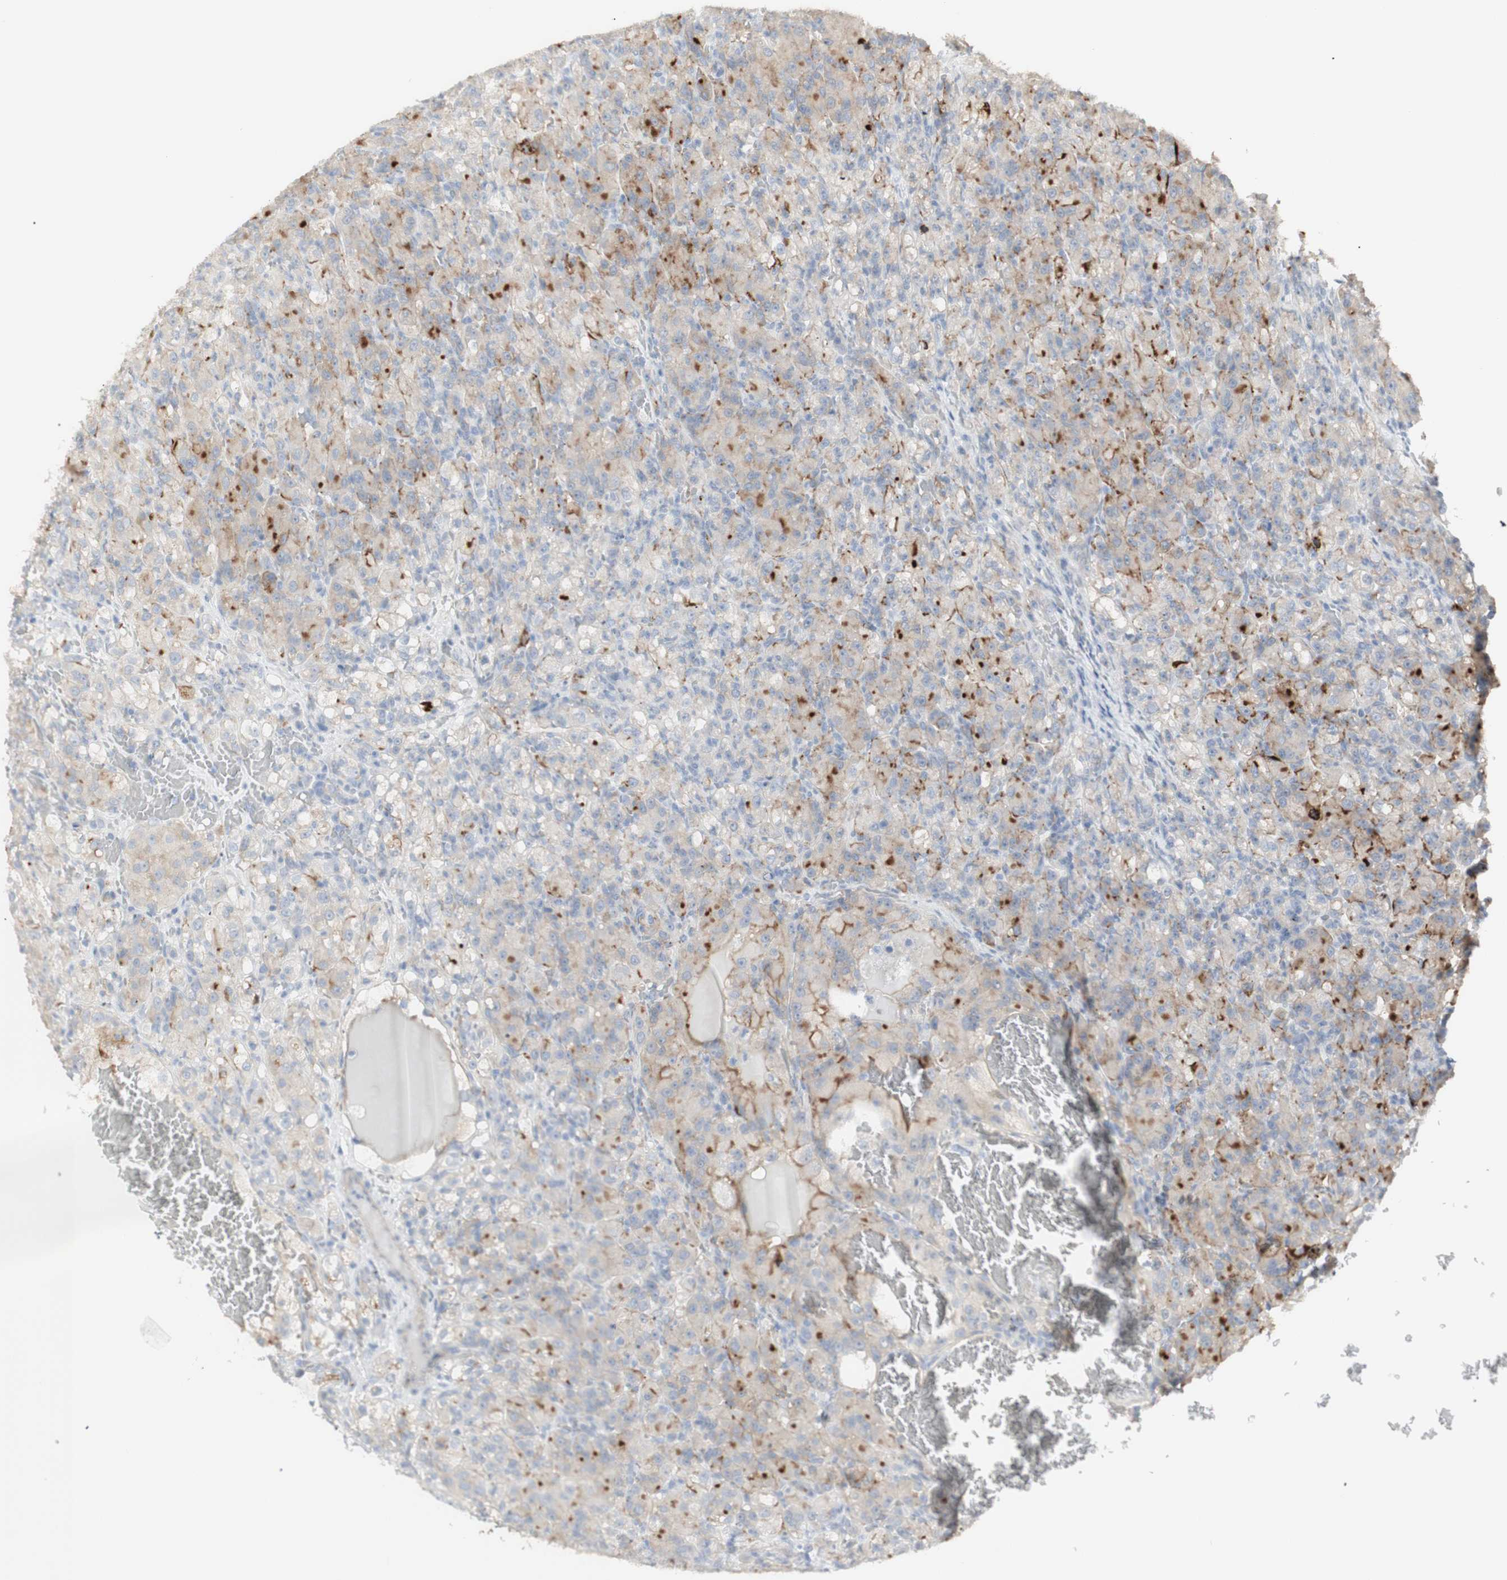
{"staining": {"intensity": "moderate", "quantity": "25%-75%", "location": "cytoplasmic/membranous"}, "tissue": "renal cancer", "cell_type": "Tumor cells", "image_type": "cancer", "snomed": [{"axis": "morphology", "description": "Adenocarcinoma, NOS"}, {"axis": "topography", "description": "Kidney"}], "caption": "IHC (DAB) staining of renal cancer exhibits moderate cytoplasmic/membranous protein staining in about 25%-75% of tumor cells.", "gene": "NDST4", "patient": {"sex": "male", "age": 61}}